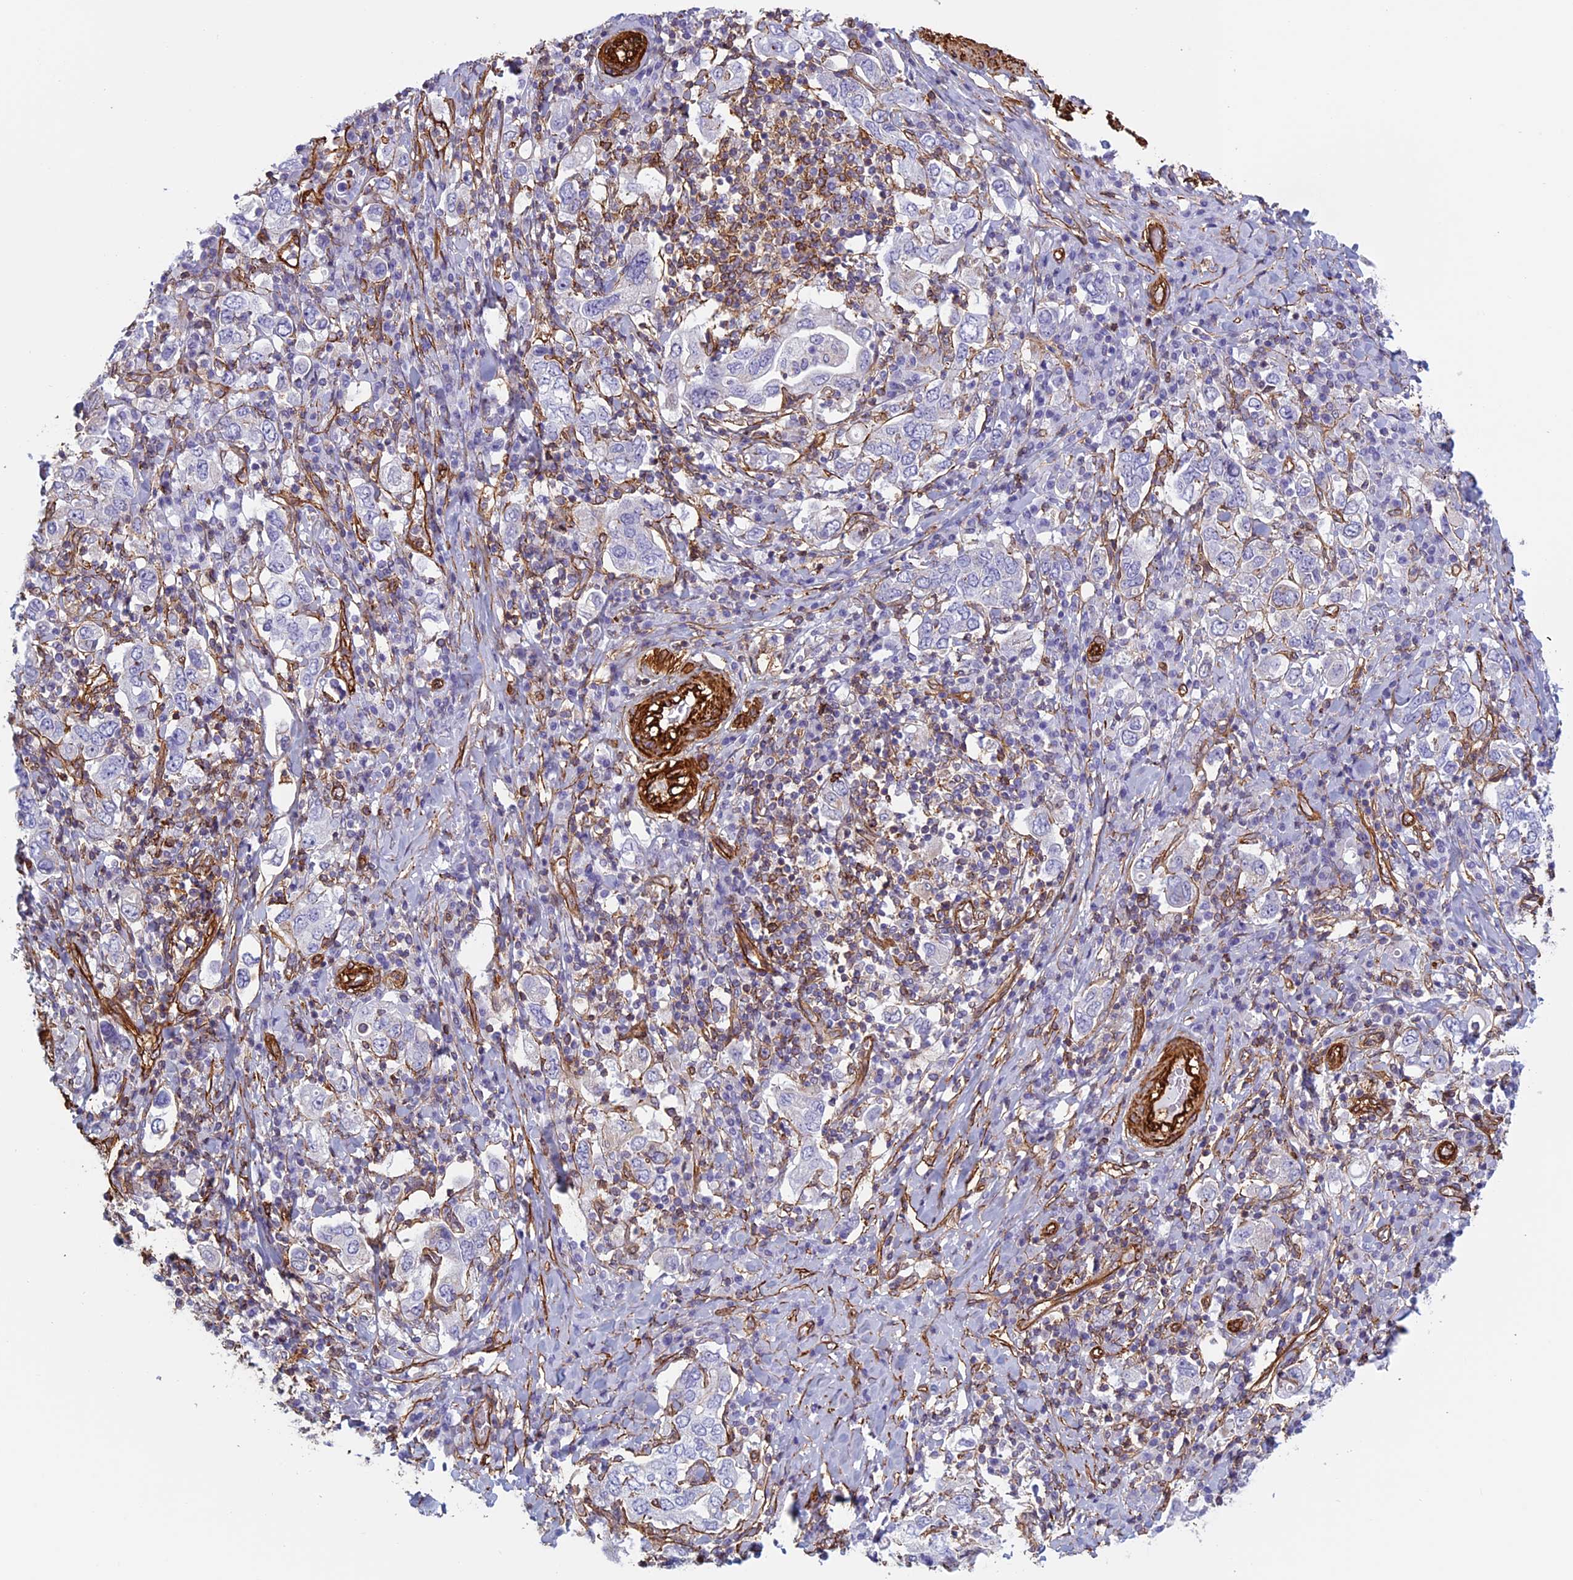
{"staining": {"intensity": "negative", "quantity": "none", "location": "none"}, "tissue": "stomach cancer", "cell_type": "Tumor cells", "image_type": "cancer", "snomed": [{"axis": "morphology", "description": "Adenocarcinoma, NOS"}, {"axis": "topography", "description": "Stomach, upper"}], "caption": "Immunohistochemistry (IHC) micrograph of neoplastic tissue: human adenocarcinoma (stomach) stained with DAB shows no significant protein staining in tumor cells.", "gene": "ANGPTL2", "patient": {"sex": "male", "age": 62}}